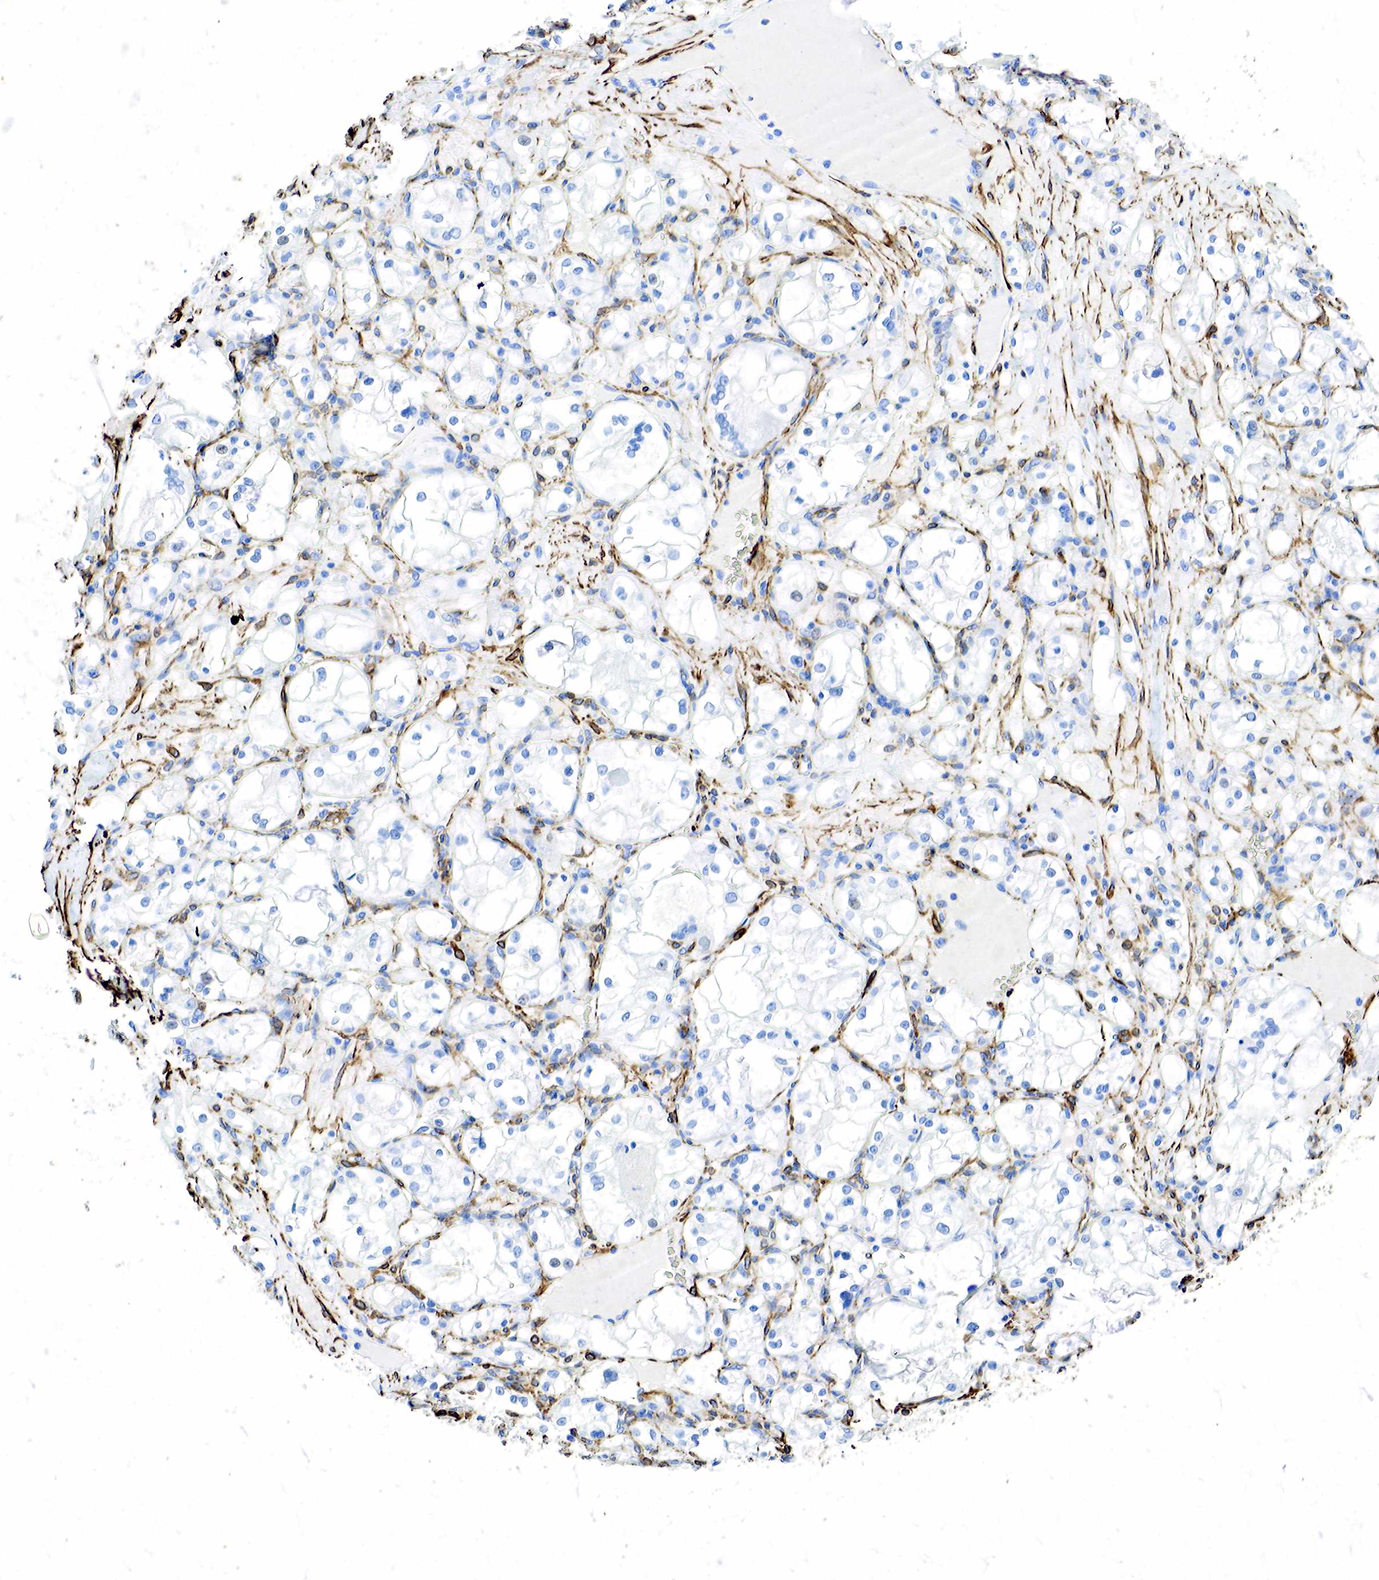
{"staining": {"intensity": "negative", "quantity": "none", "location": "none"}, "tissue": "renal cancer", "cell_type": "Tumor cells", "image_type": "cancer", "snomed": [{"axis": "morphology", "description": "Adenocarcinoma, NOS"}, {"axis": "topography", "description": "Kidney"}], "caption": "Human adenocarcinoma (renal) stained for a protein using immunohistochemistry demonstrates no staining in tumor cells.", "gene": "ACTA1", "patient": {"sex": "male", "age": 61}}